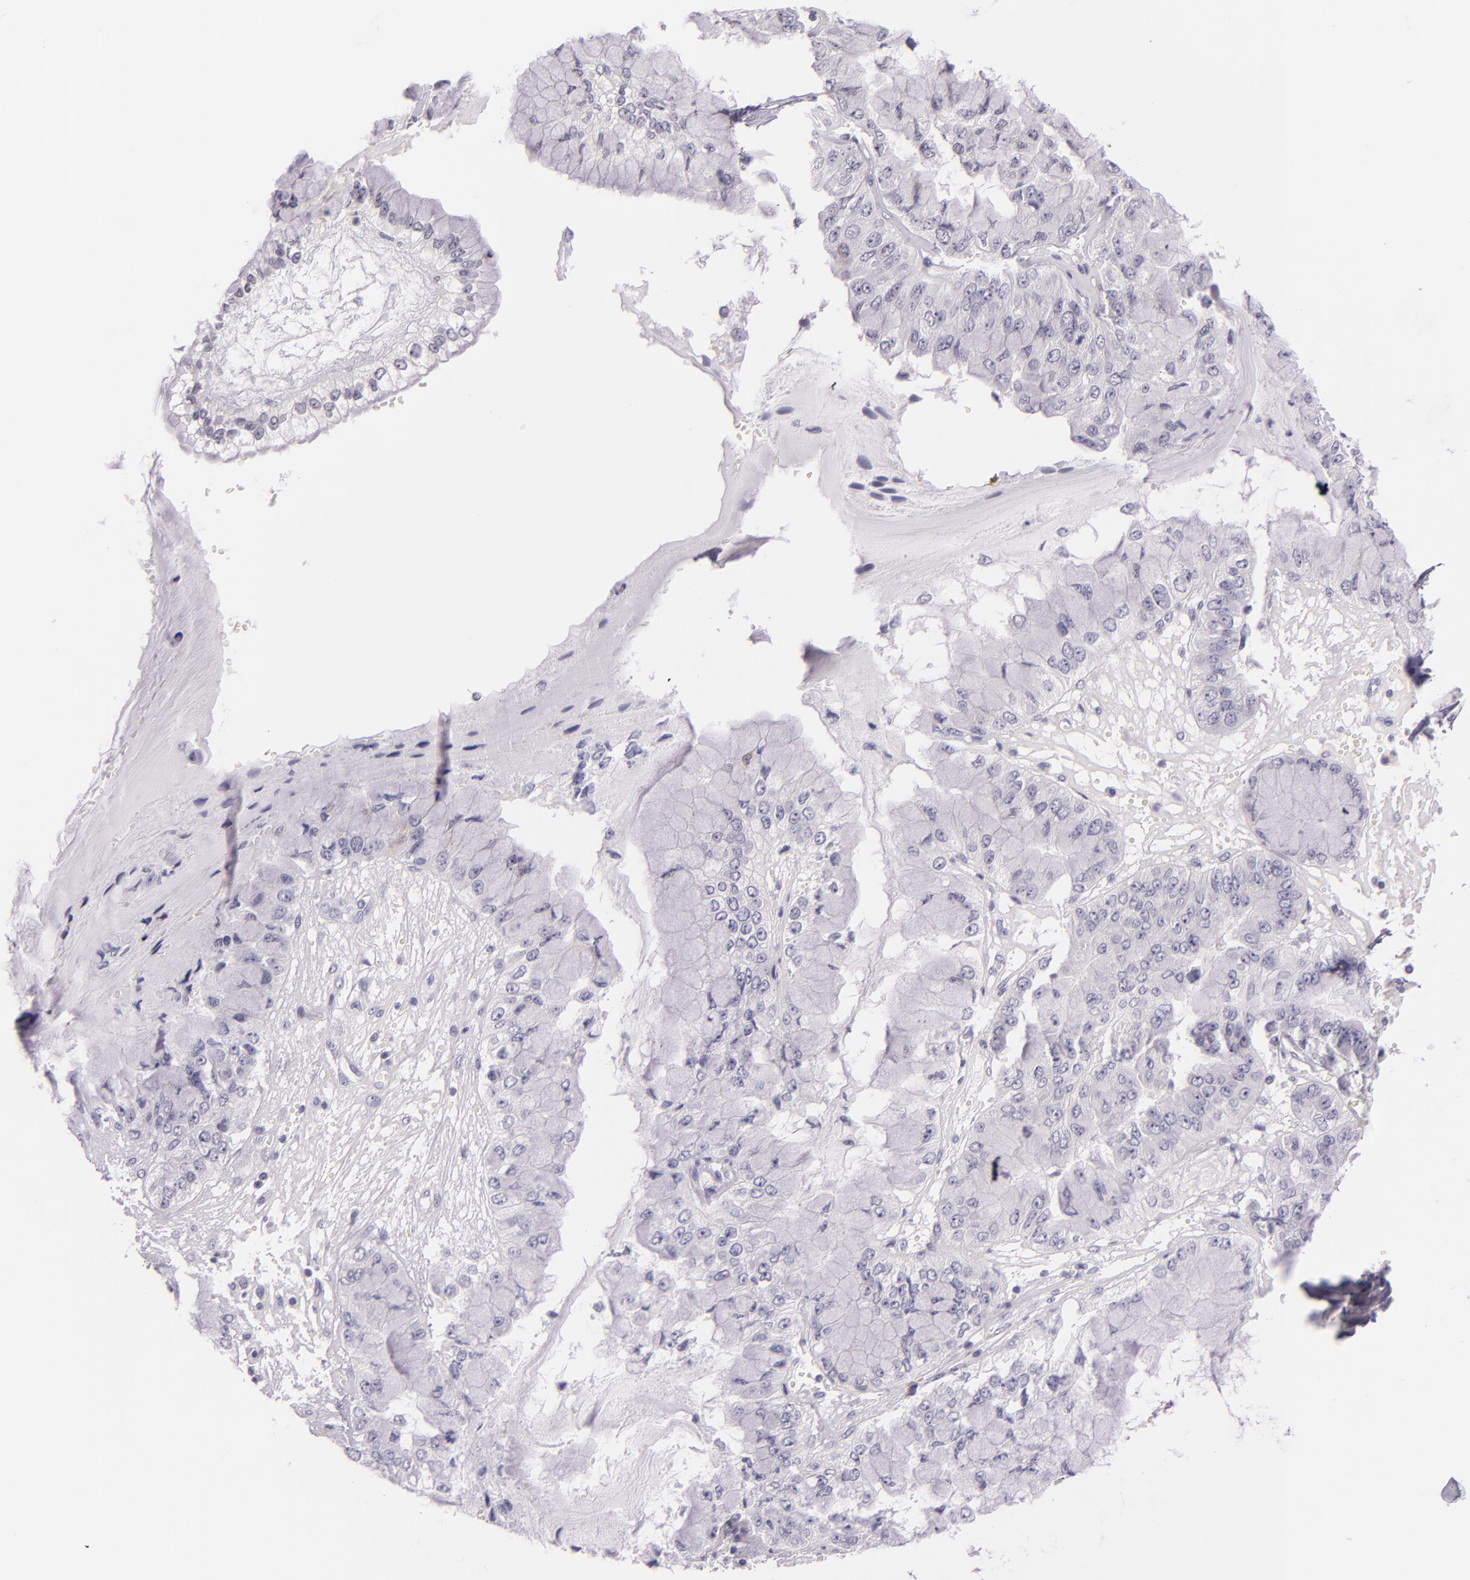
{"staining": {"intensity": "negative", "quantity": "none", "location": "none"}, "tissue": "liver cancer", "cell_type": "Tumor cells", "image_type": "cancer", "snomed": [{"axis": "morphology", "description": "Cholangiocarcinoma"}, {"axis": "topography", "description": "Liver"}], "caption": "Photomicrograph shows no significant protein staining in tumor cells of liver cancer.", "gene": "HSP90AA1", "patient": {"sex": "female", "age": 79}}